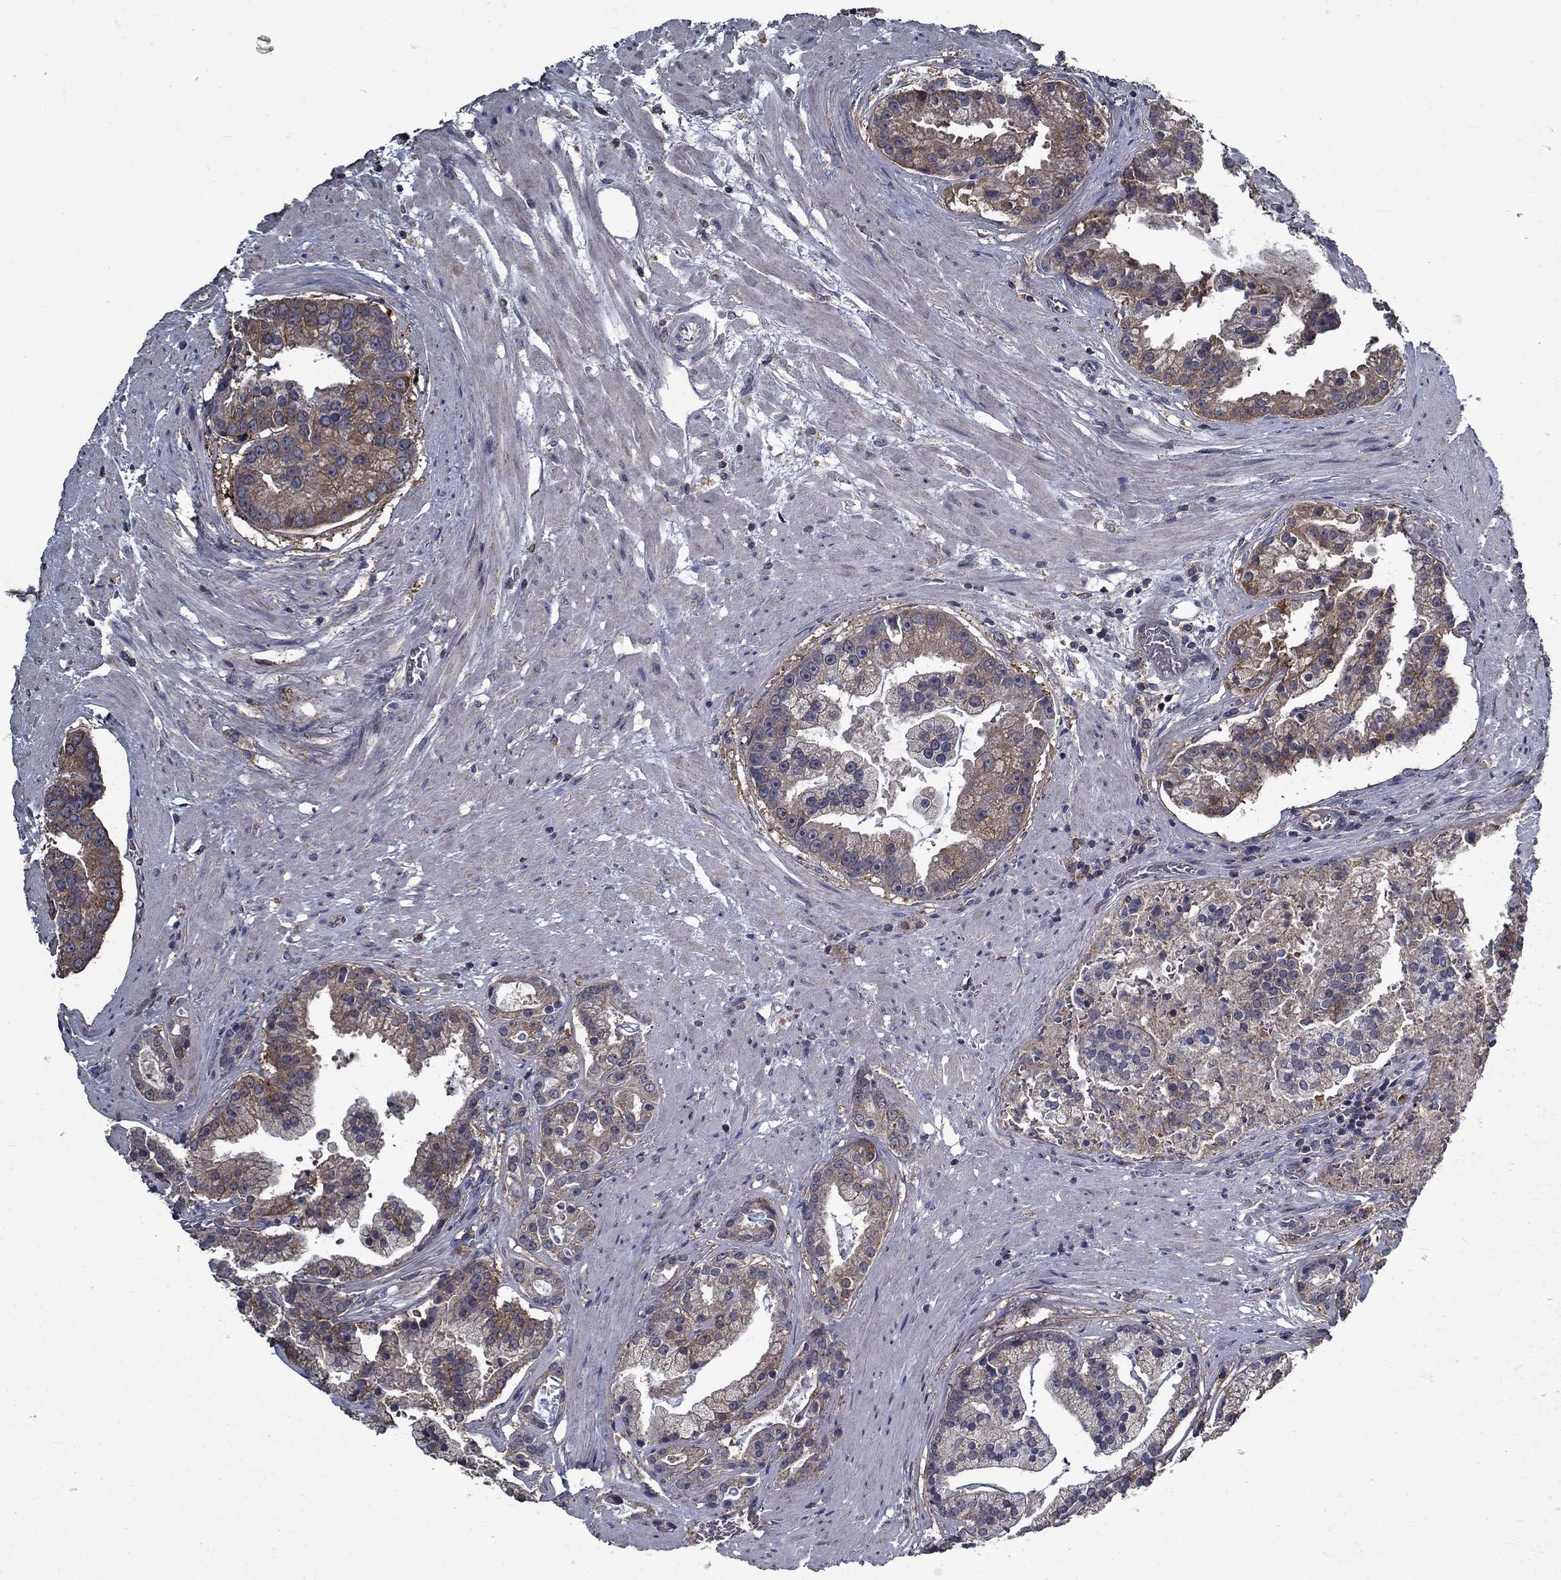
{"staining": {"intensity": "moderate", "quantity": "<25%", "location": "cytoplasmic/membranous"}, "tissue": "prostate cancer", "cell_type": "Tumor cells", "image_type": "cancer", "snomed": [{"axis": "morphology", "description": "Adenocarcinoma, NOS"}, {"axis": "topography", "description": "Prostate and seminal vesicle, NOS"}, {"axis": "topography", "description": "Prostate"}], "caption": "Immunohistochemistry of human prostate adenocarcinoma displays low levels of moderate cytoplasmic/membranous positivity in about <25% of tumor cells.", "gene": "SLC44A1", "patient": {"sex": "male", "age": 44}}